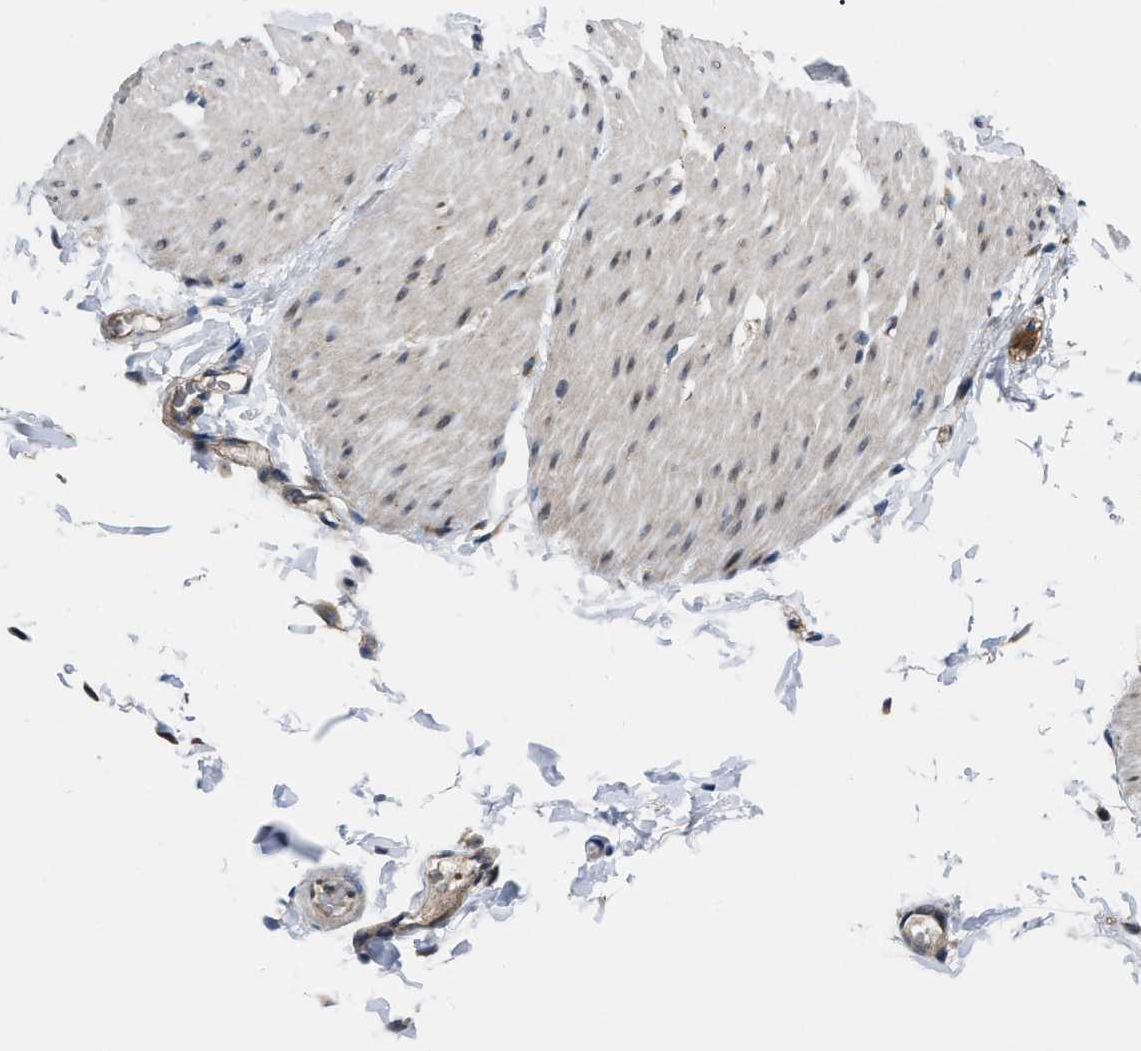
{"staining": {"intensity": "weak", "quantity": "<25%", "location": "cytoplasmic/membranous"}, "tissue": "smooth muscle", "cell_type": "Smooth muscle cells", "image_type": "normal", "snomed": [{"axis": "morphology", "description": "Normal tissue, NOS"}, {"axis": "topography", "description": "Smooth muscle"}, {"axis": "topography", "description": "Colon"}], "caption": "This is an IHC histopathology image of benign human smooth muscle. There is no positivity in smooth muscle cells.", "gene": "GET4", "patient": {"sex": "male", "age": 67}}